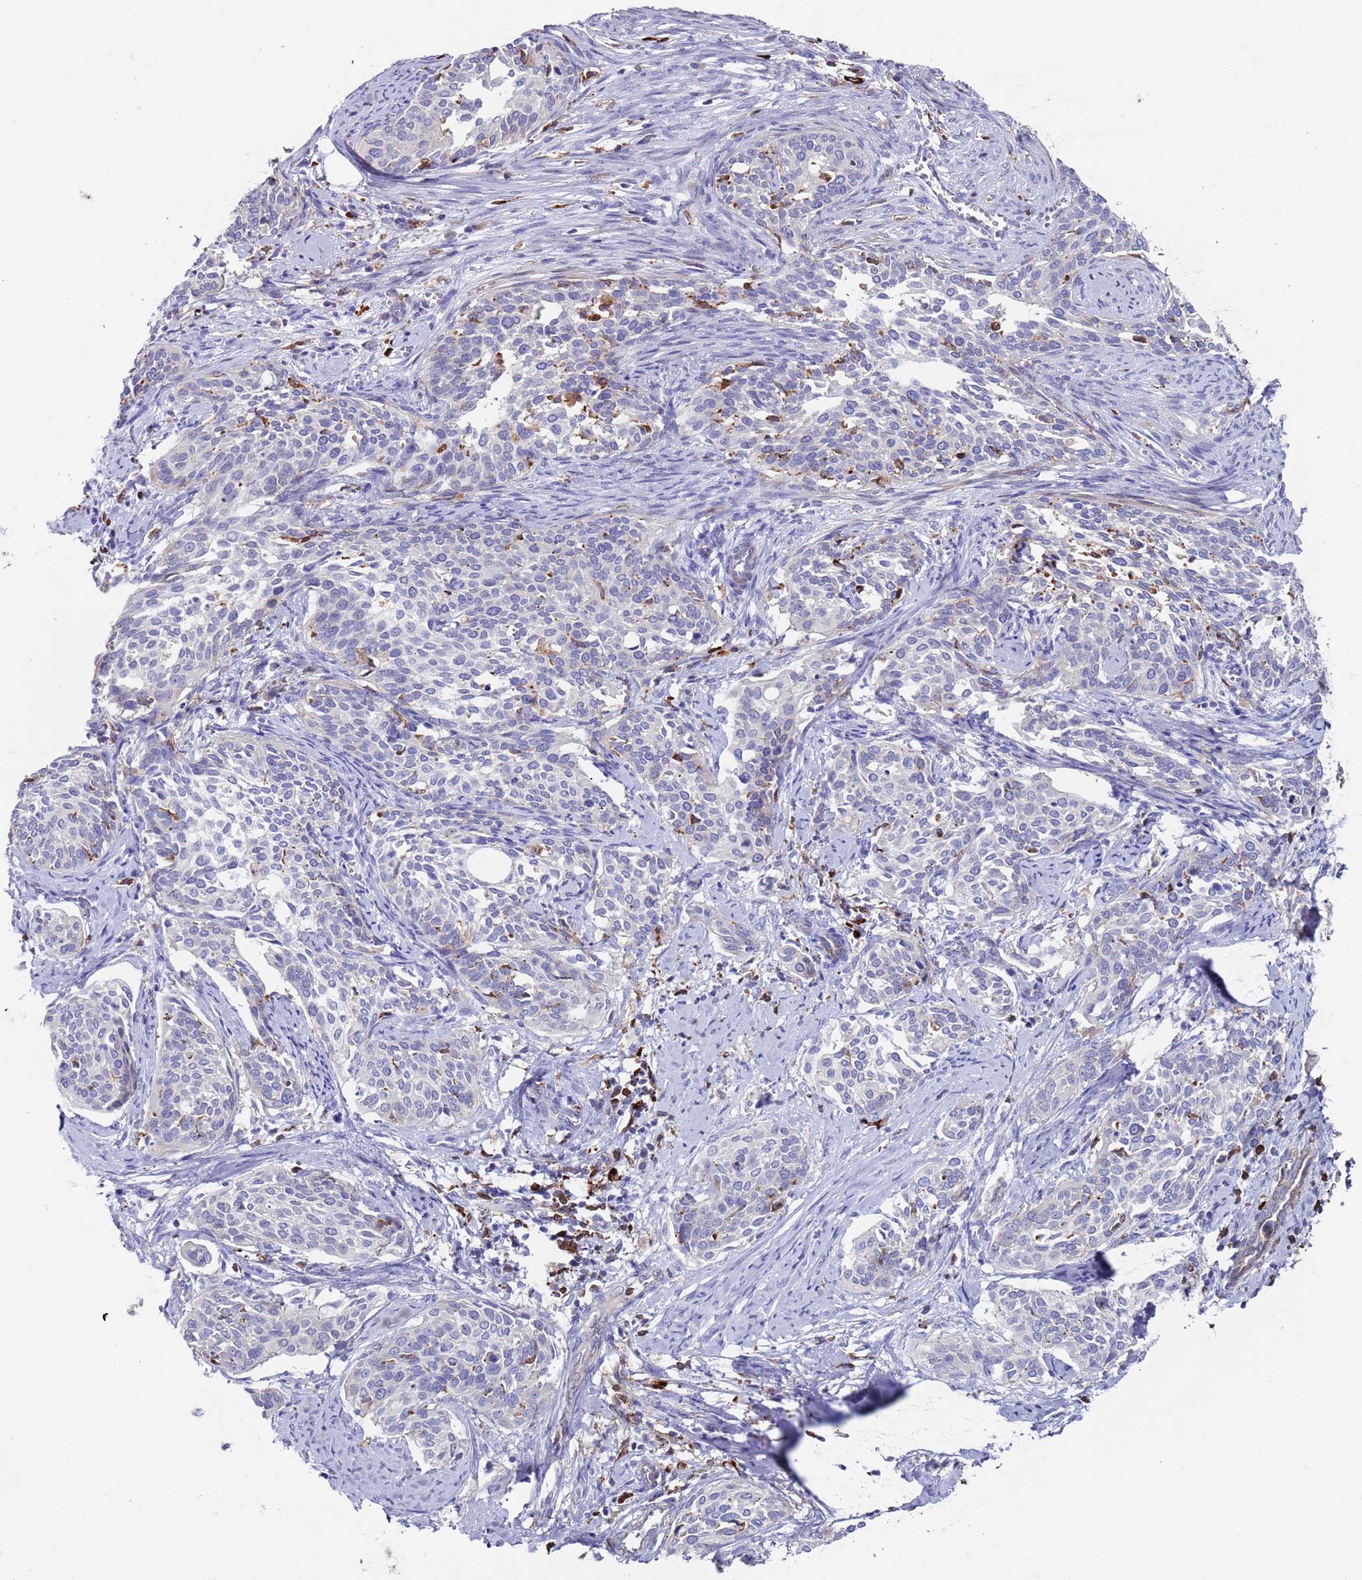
{"staining": {"intensity": "negative", "quantity": "none", "location": "none"}, "tissue": "cervical cancer", "cell_type": "Tumor cells", "image_type": "cancer", "snomed": [{"axis": "morphology", "description": "Squamous cell carcinoma, NOS"}, {"axis": "topography", "description": "Cervix"}], "caption": "Tumor cells are negative for protein expression in human cervical cancer.", "gene": "GREB1L", "patient": {"sex": "female", "age": 44}}